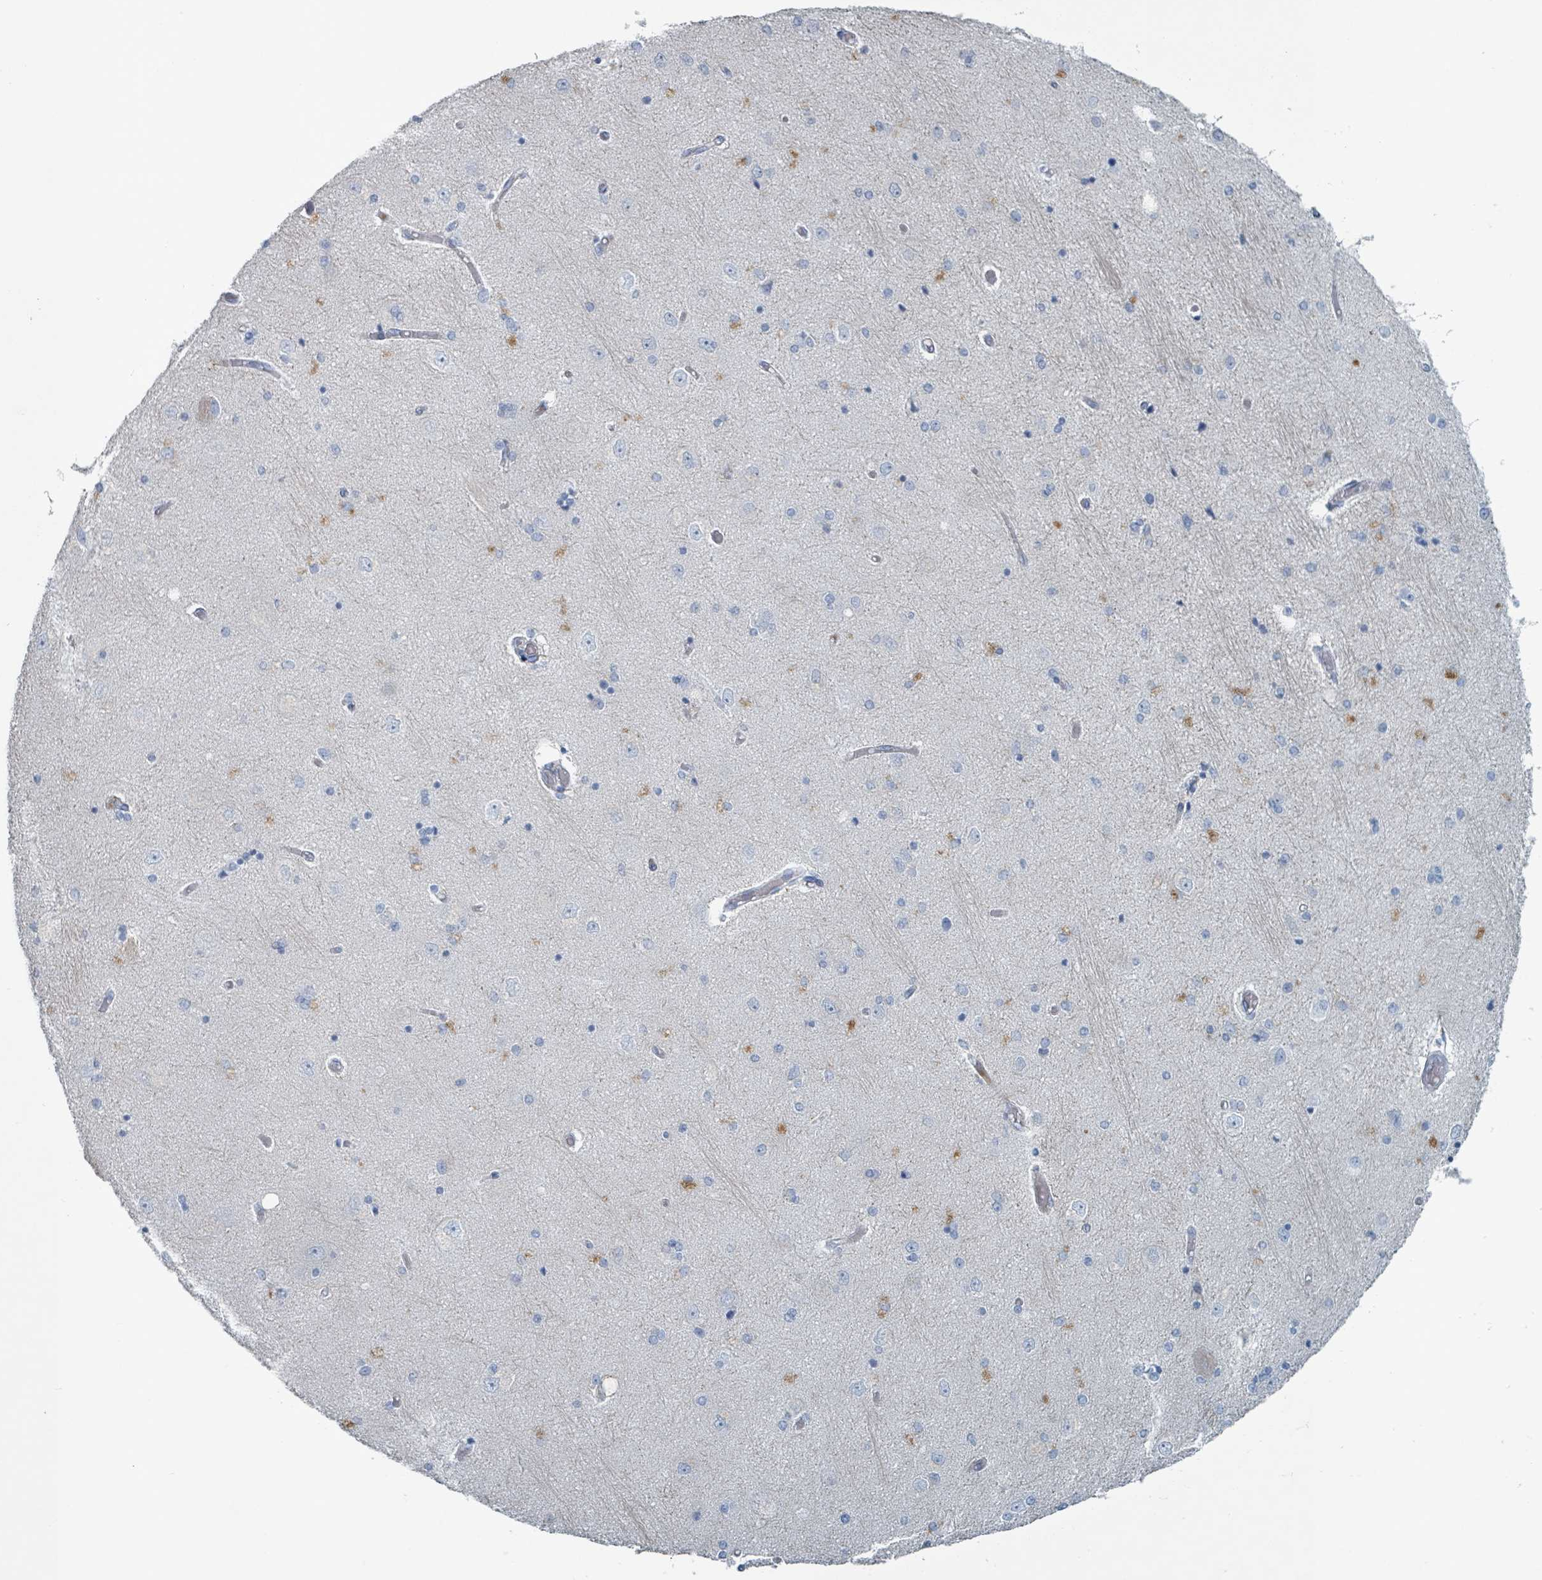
{"staining": {"intensity": "moderate", "quantity": "<25%", "location": "cytoplasmic/membranous"}, "tissue": "hippocampus", "cell_type": "Glial cells", "image_type": "normal", "snomed": [{"axis": "morphology", "description": "Normal tissue, NOS"}, {"axis": "topography", "description": "Hippocampus"}], "caption": "Immunohistochemical staining of unremarkable human hippocampus displays moderate cytoplasmic/membranous protein staining in approximately <25% of glial cells. (brown staining indicates protein expression, while blue staining denotes nuclei).", "gene": "HEATR5A", "patient": {"sex": "female", "age": 54}}